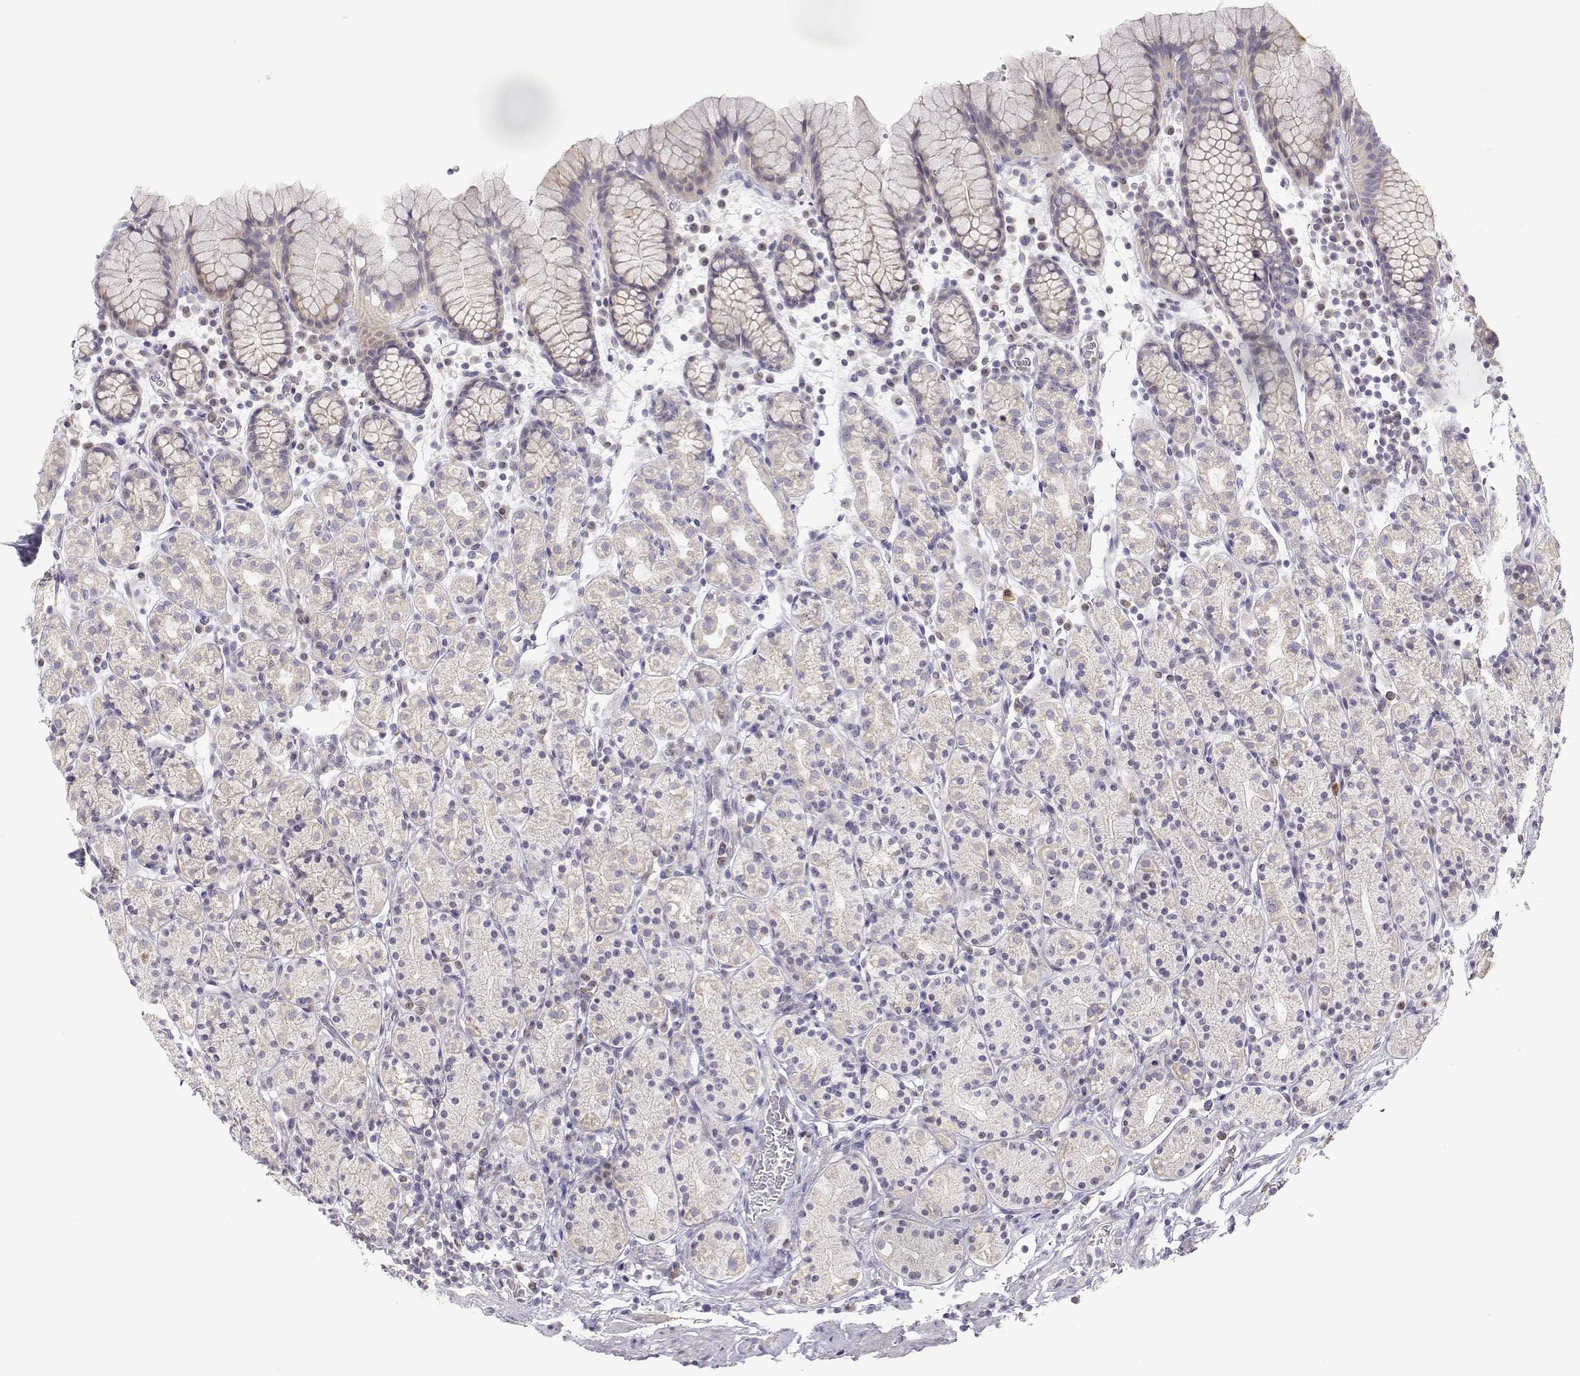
{"staining": {"intensity": "negative", "quantity": "none", "location": "none"}, "tissue": "stomach", "cell_type": "Glandular cells", "image_type": "normal", "snomed": [{"axis": "morphology", "description": "Normal tissue, NOS"}, {"axis": "topography", "description": "Stomach, upper"}, {"axis": "topography", "description": "Stomach"}], "caption": "The micrograph displays no significant expression in glandular cells of stomach. (DAB (3,3'-diaminobenzidine) IHC with hematoxylin counter stain).", "gene": "GLIPR1L2", "patient": {"sex": "male", "age": 62}}